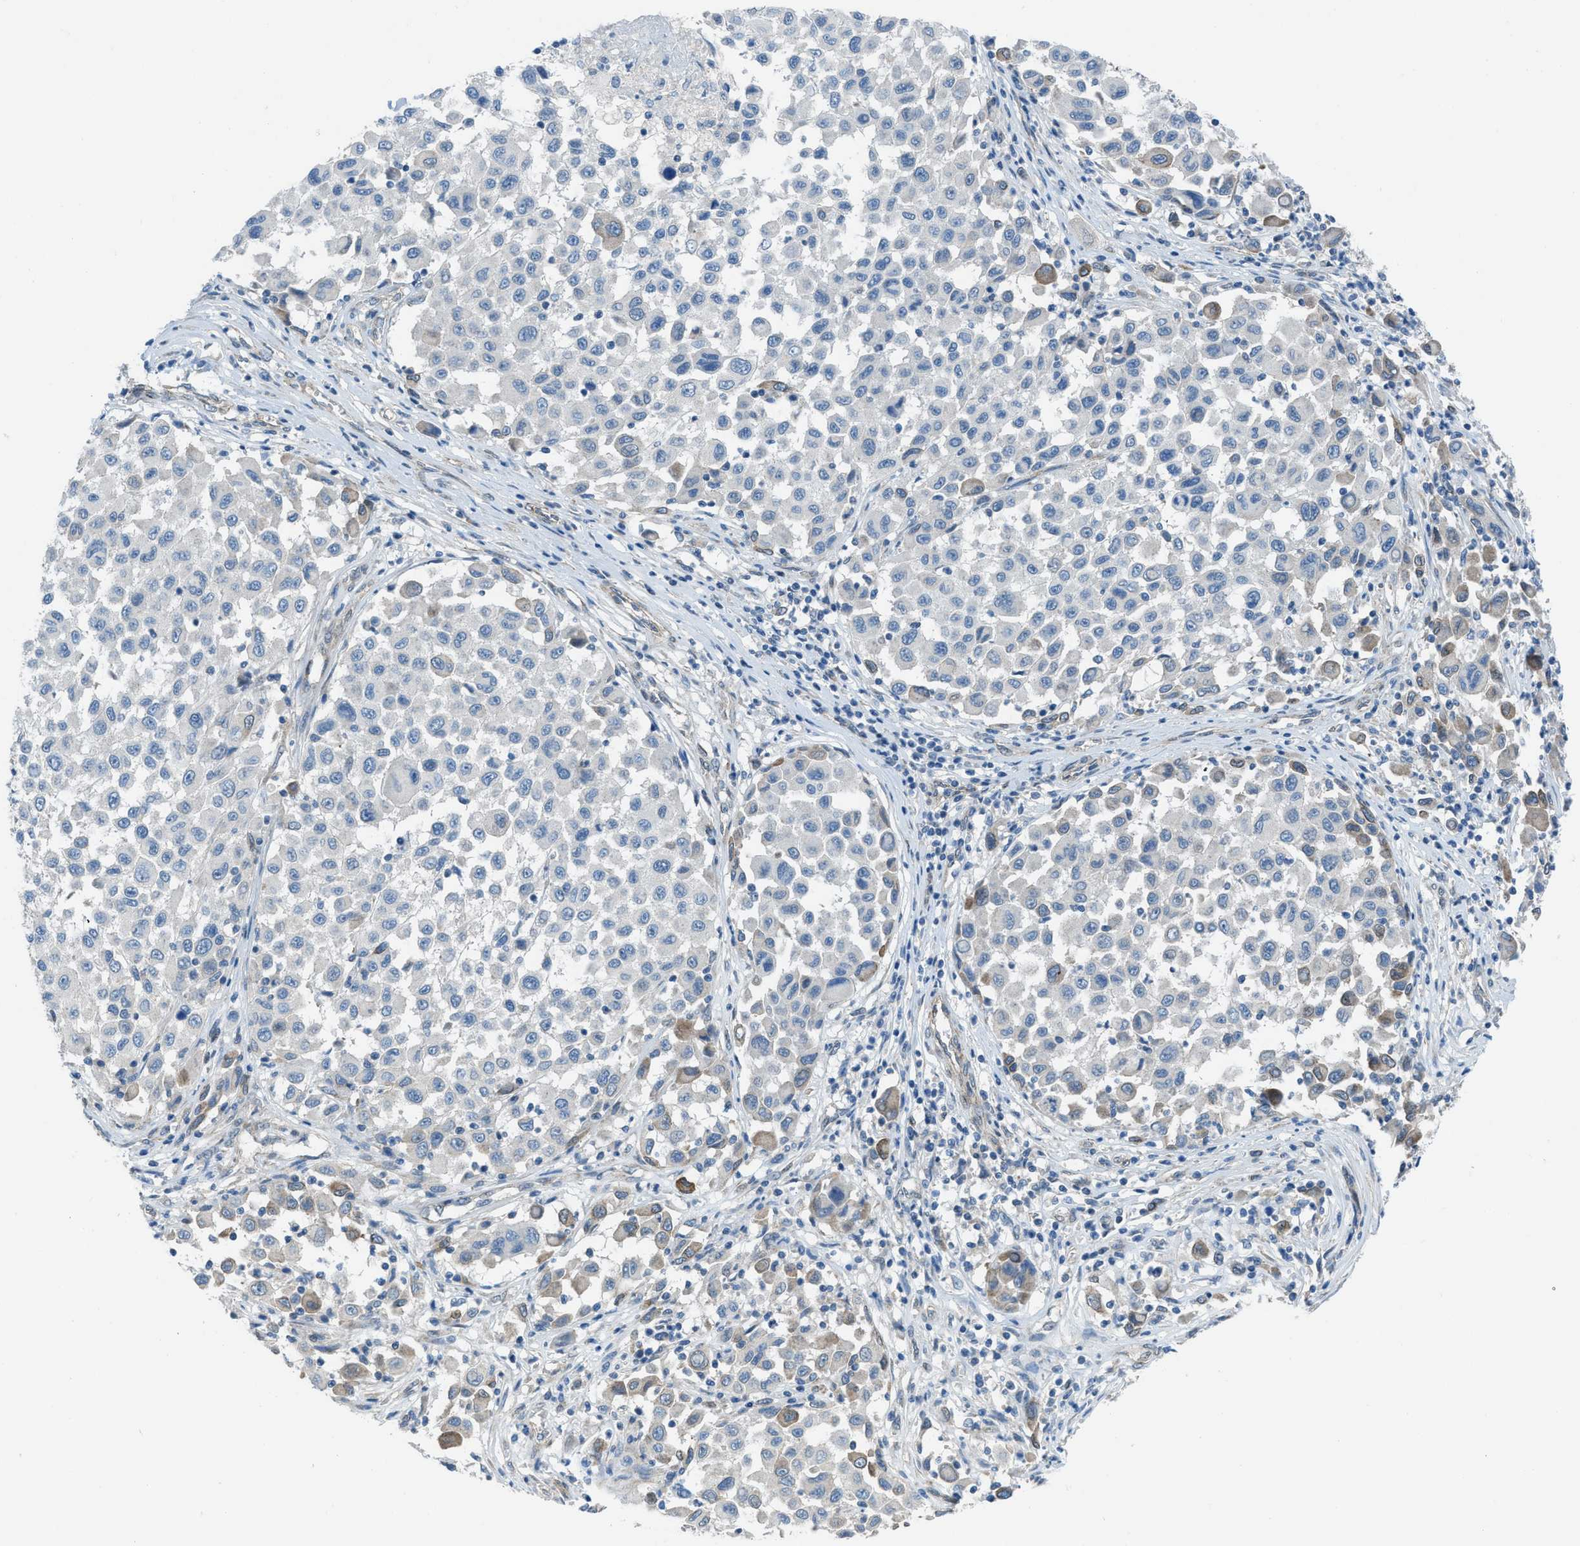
{"staining": {"intensity": "negative", "quantity": "none", "location": "none"}, "tissue": "melanoma", "cell_type": "Tumor cells", "image_type": "cancer", "snomed": [{"axis": "morphology", "description": "Malignant melanoma, Metastatic site"}, {"axis": "topography", "description": "Lymph node"}], "caption": "IHC of human malignant melanoma (metastatic site) demonstrates no positivity in tumor cells.", "gene": "PRKN", "patient": {"sex": "male", "age": 61}}